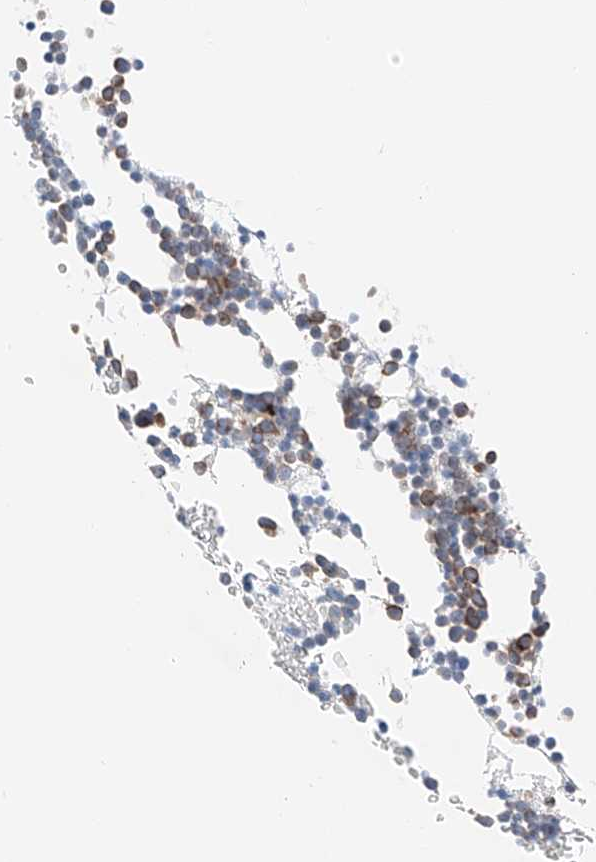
{"staining": {"intensity": "strong", "quantity": "25%-75%", "location": "cytoplasmic/membranous"}, "tissue": "bone marrow", "cell_type": "Hematopoietic cells", "image_type": "normal", "snomed": [{"axis": "morphology", "description": "Normal tissue, NOS"}, {"axis": "topography", "description": "Bone marrow"}], "caption": "This micrograph exhibits immunohistochemistry staining of benign bone marrow, with high strong cytoplasmic/membranous expression in approximately 25%-75% of hematopoietic cells.", "gene": "CRELD1", "patient": {"sex": "female", "age": 67}}